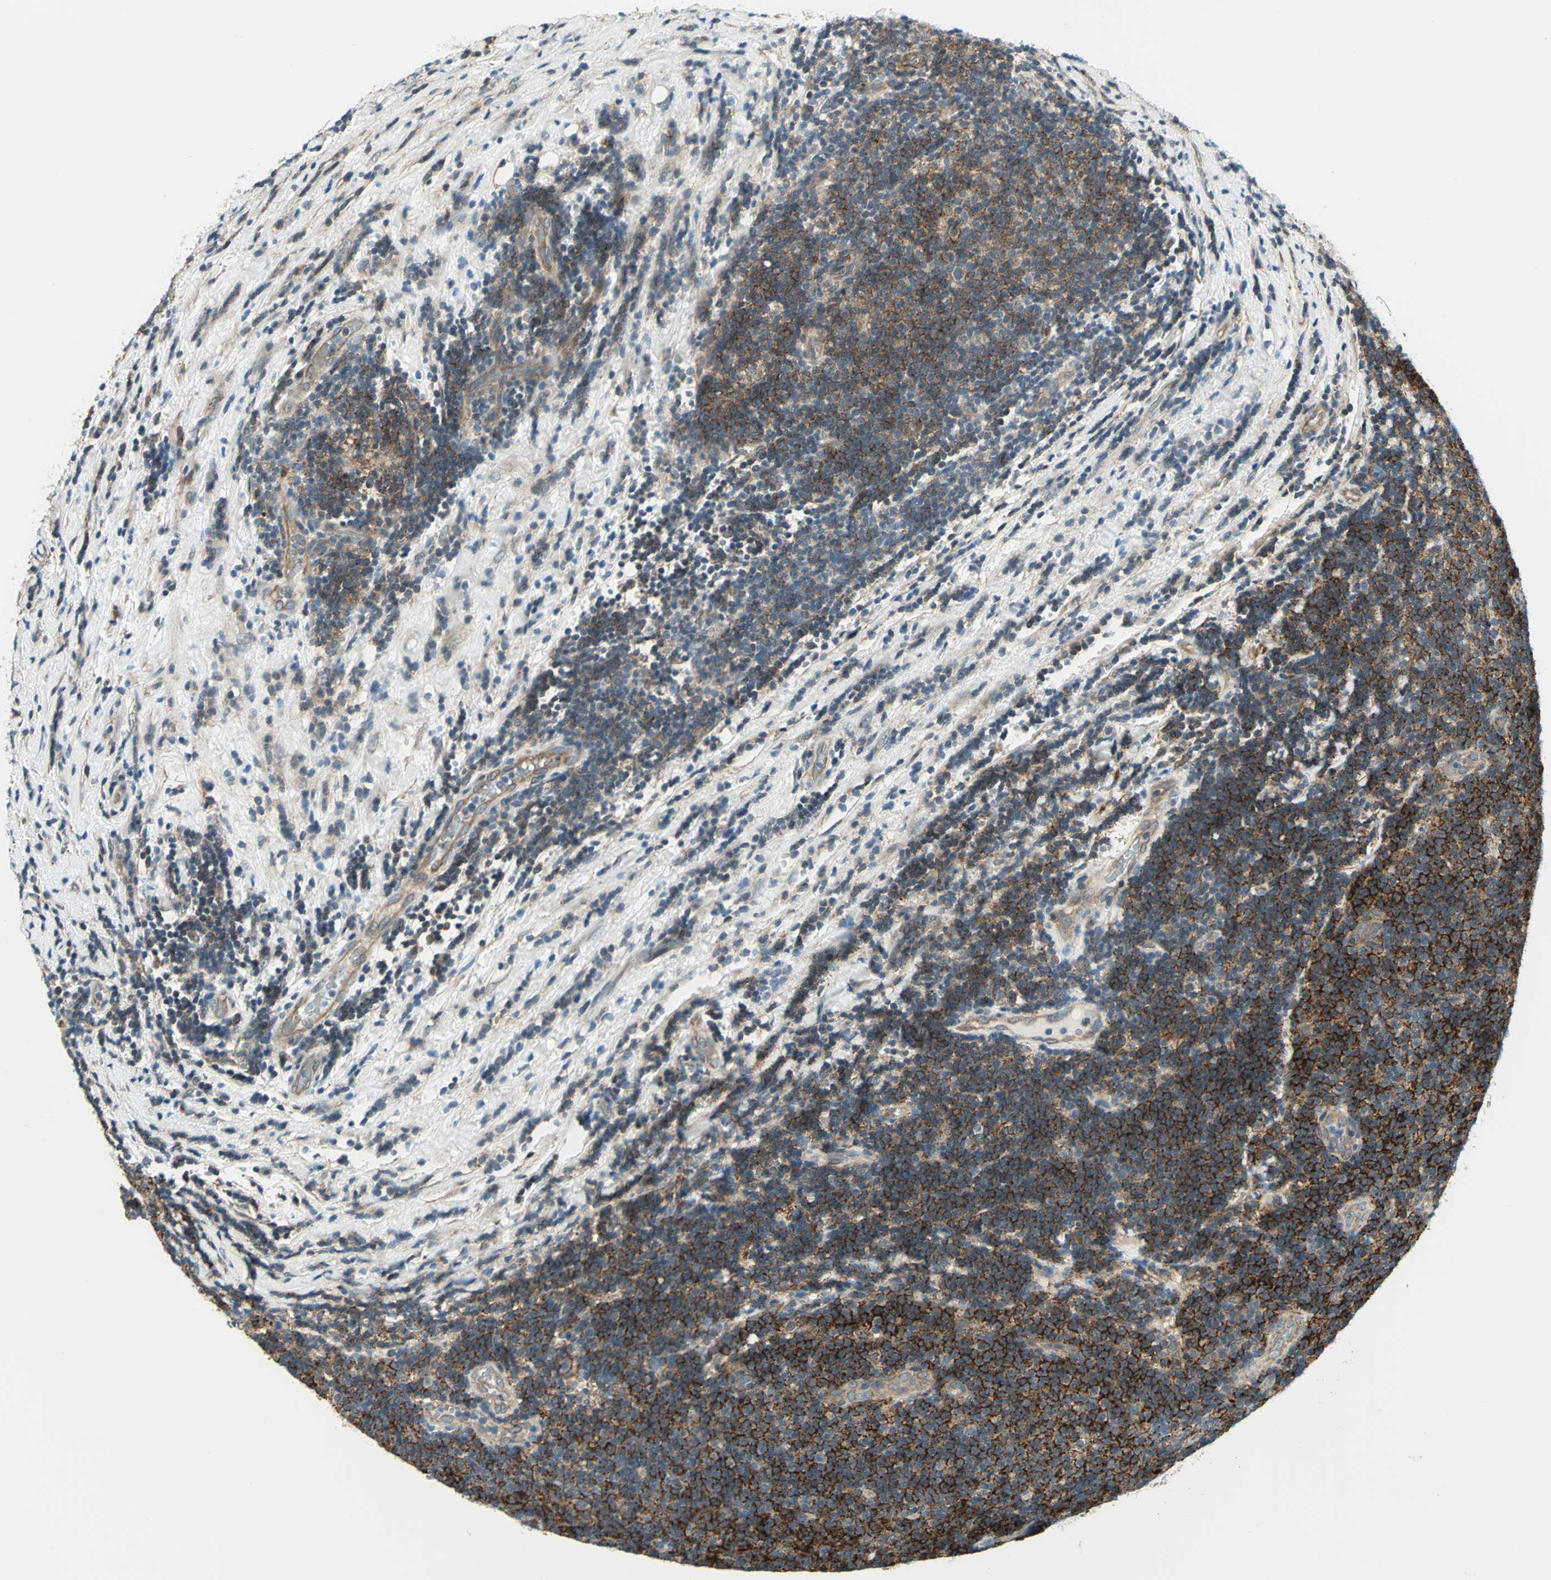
{"staining": {"intensity": "strong", "quantity": ">75%", "location": "cytoplasmic/membranous"}, "tissue": "lymphoma", "cell_type": "Tumor cells", "image_type": "cancer", "snomed": [{"axis": "morphology", "description": "Malignant lymphoma, non-Hodgkin's type, Low grade"}, {"axis": "topography", "description": "Lymph node"}], "caption": "Tumor cells display high levels of strong cytoplasmic/membranous expression in about >75% of cells in human low-grade malignant lymphoma, non-Hodgkin's type.", "gene": "PLAGL2", "patient": {"sex": "male", "age": 83}}